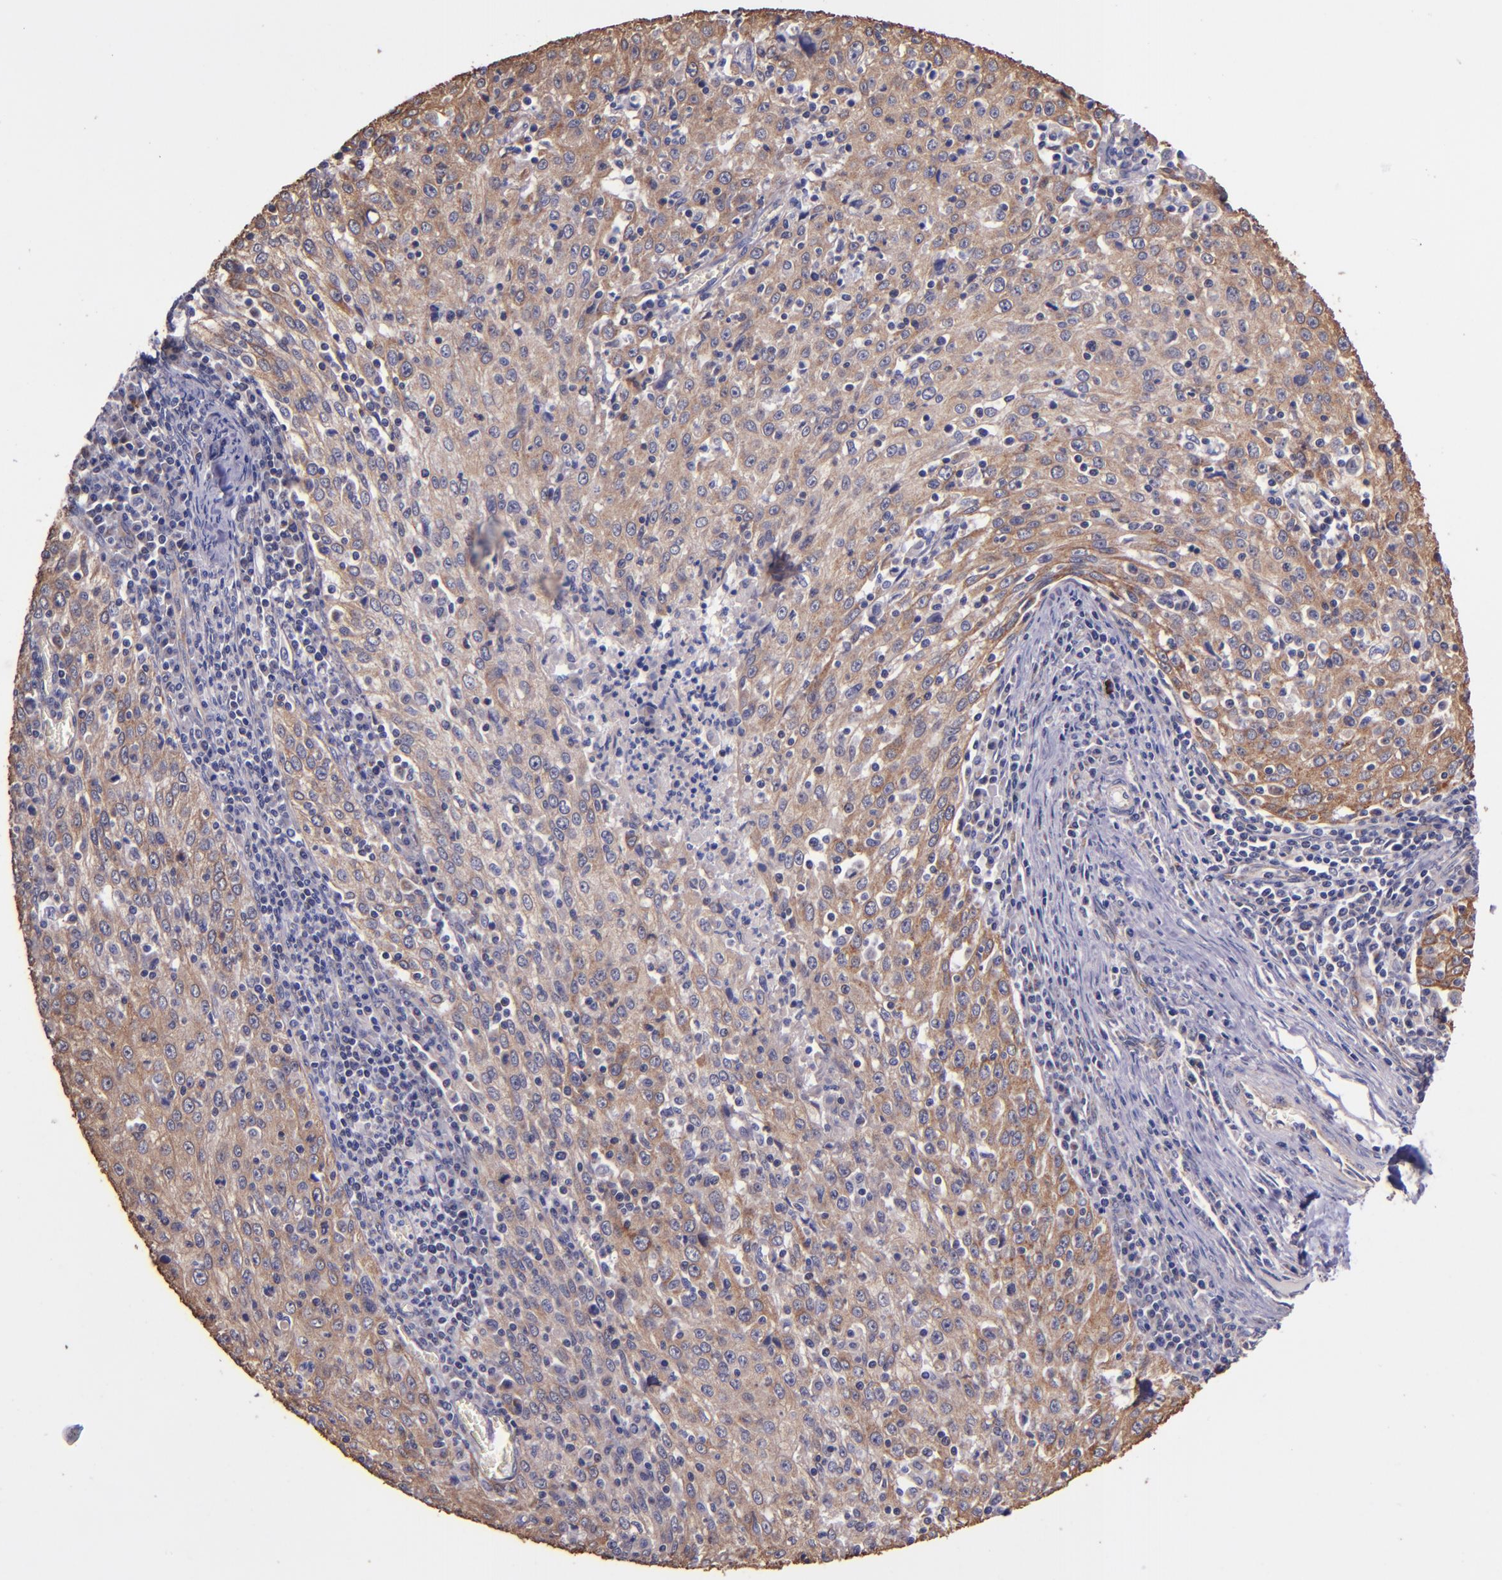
{"staining": {"intensity": "moderate", "quantity": ">75%", "location": "cytoplasmic/membranous"}, "tissue": "cervical cancer", "cell_type": "Tumor cells", "image_type": "cancer", "snomed": [{"axis": "morphology", "description": "Squamous cell carcinoma, NOS"}, {"axis": "topography", "description": "Cervix"}], "caption": "The immunohistochemical stain labels moderate cytoplasmic/membranous staining in tumor cells of cervical cancer tissue.", "gene": "SHC1", "patient": {"sex": "female", "age": 27}}